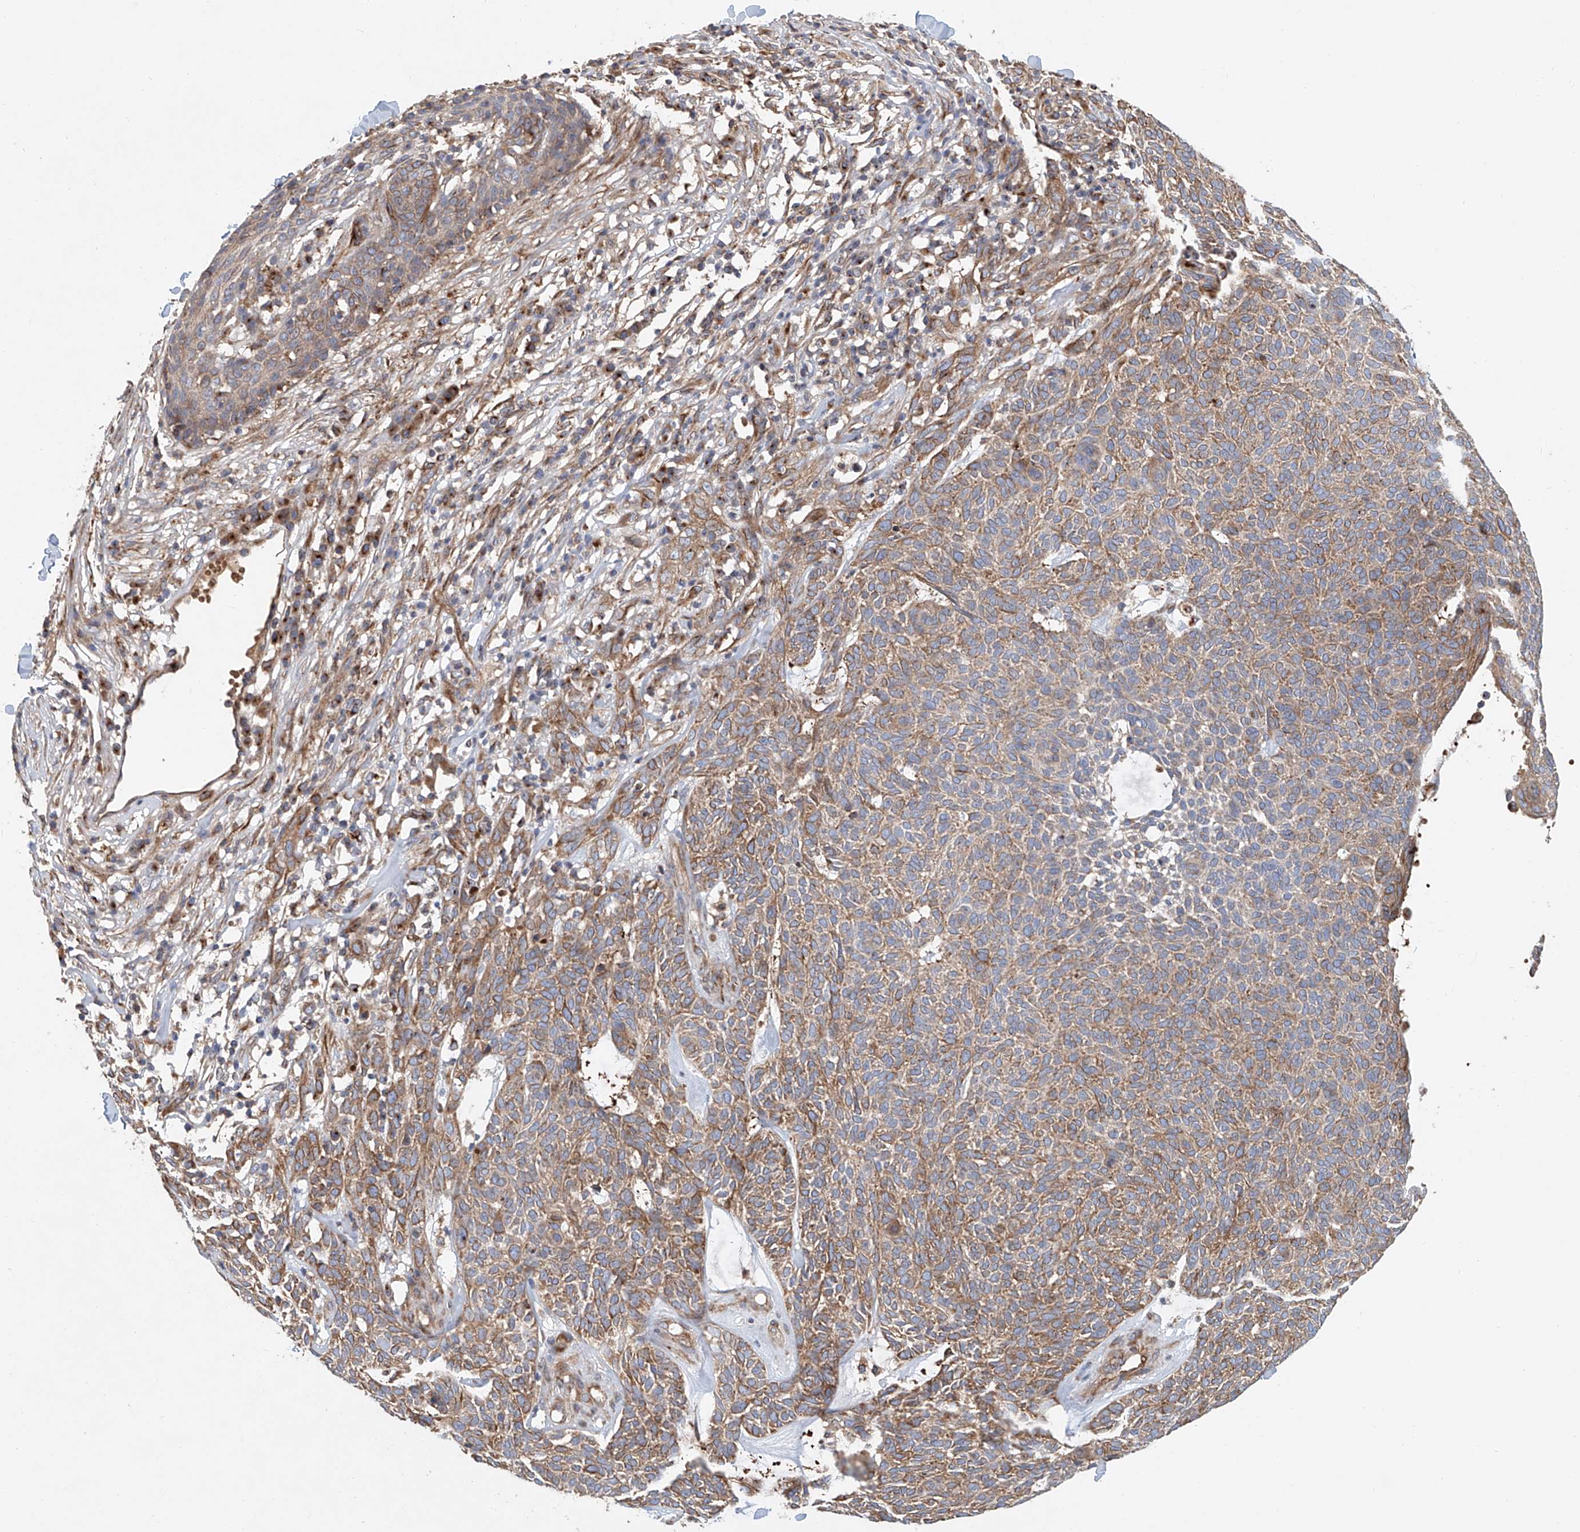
{"staining": {"intensity": "moderate", "quantity": "25%-75%", "location": "cytoplasmic/membranous"}, "tissue": "skin cancer", "cell_type": "Tumor cells", "image_type": "cancer", "snomed": [{"axis": "morphology", "description": "Squamous cell carcinoma, NOS"}, {"axis": "topography", "description": "Skin"}], "caption": "Protein staining by IHC reveals moderate cytoplasmic/membranous staining in about 25%-75% of tumor cells in skin cancer (squamous cell carcinoma).", "gene": "HGSNAT", "patient": {"sex": "female", "age": 90}}